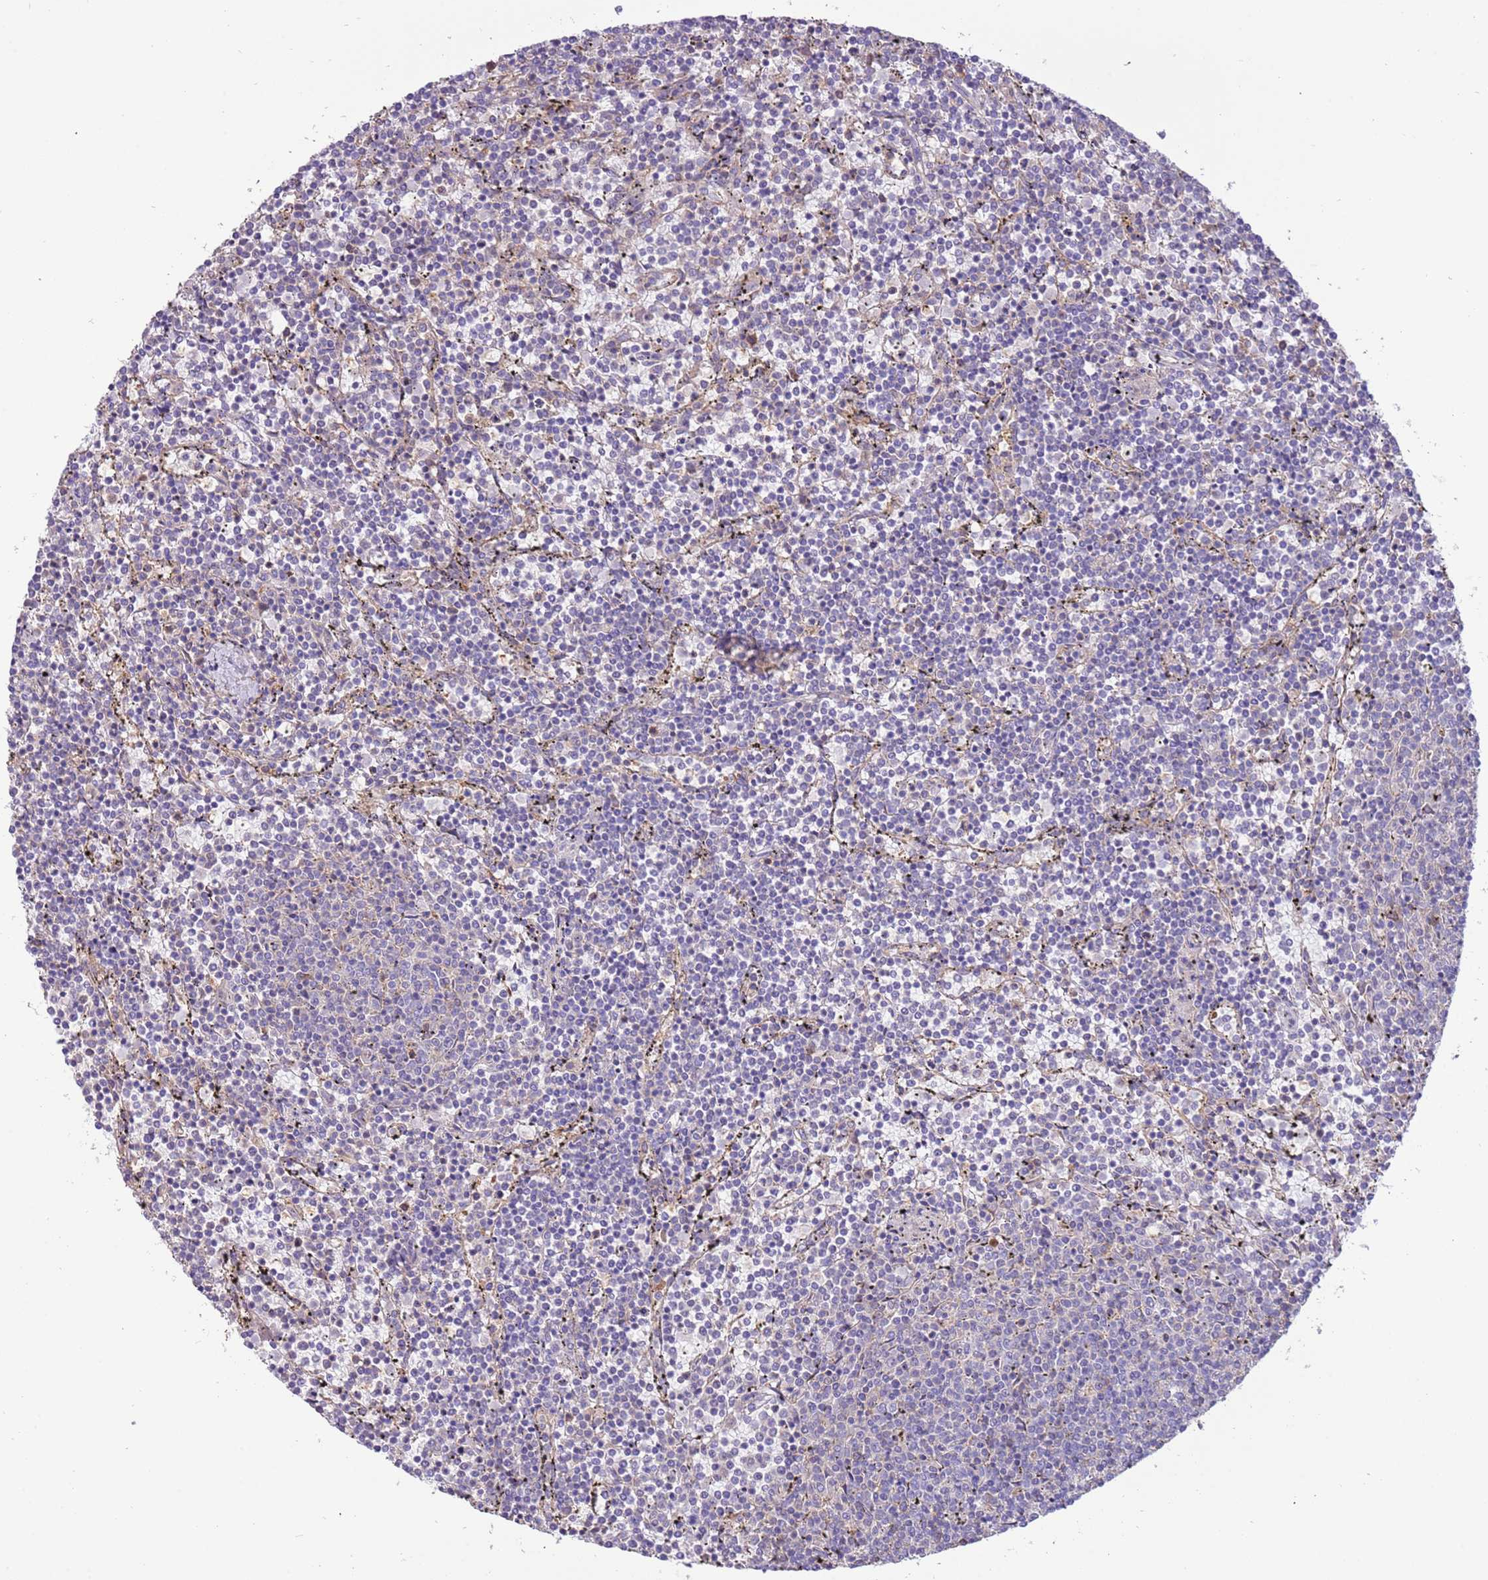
{"staining": {"intensity": "negative", "quantity": "none", "location": "none"}, "tissue": "lymphoma", "cell_type": "Tumor cells", "image_type": "cancer", "snomed": [{"axis": "morphology", "description": "Malignant lymphoma, non-Hodgkin's type, Low grade"}, {"axis": "topography", "description": "Spleen"}], "caption": "Histopathology image shows no protein positivity in tumor cells of lymphoma tissue. (DAB (3,3'-diaminobenzidine) immunohistochemistry with hematoxylin counter stain).", "gene": "NAALADL1", "patient": {"sex": "female", "age": 50}}